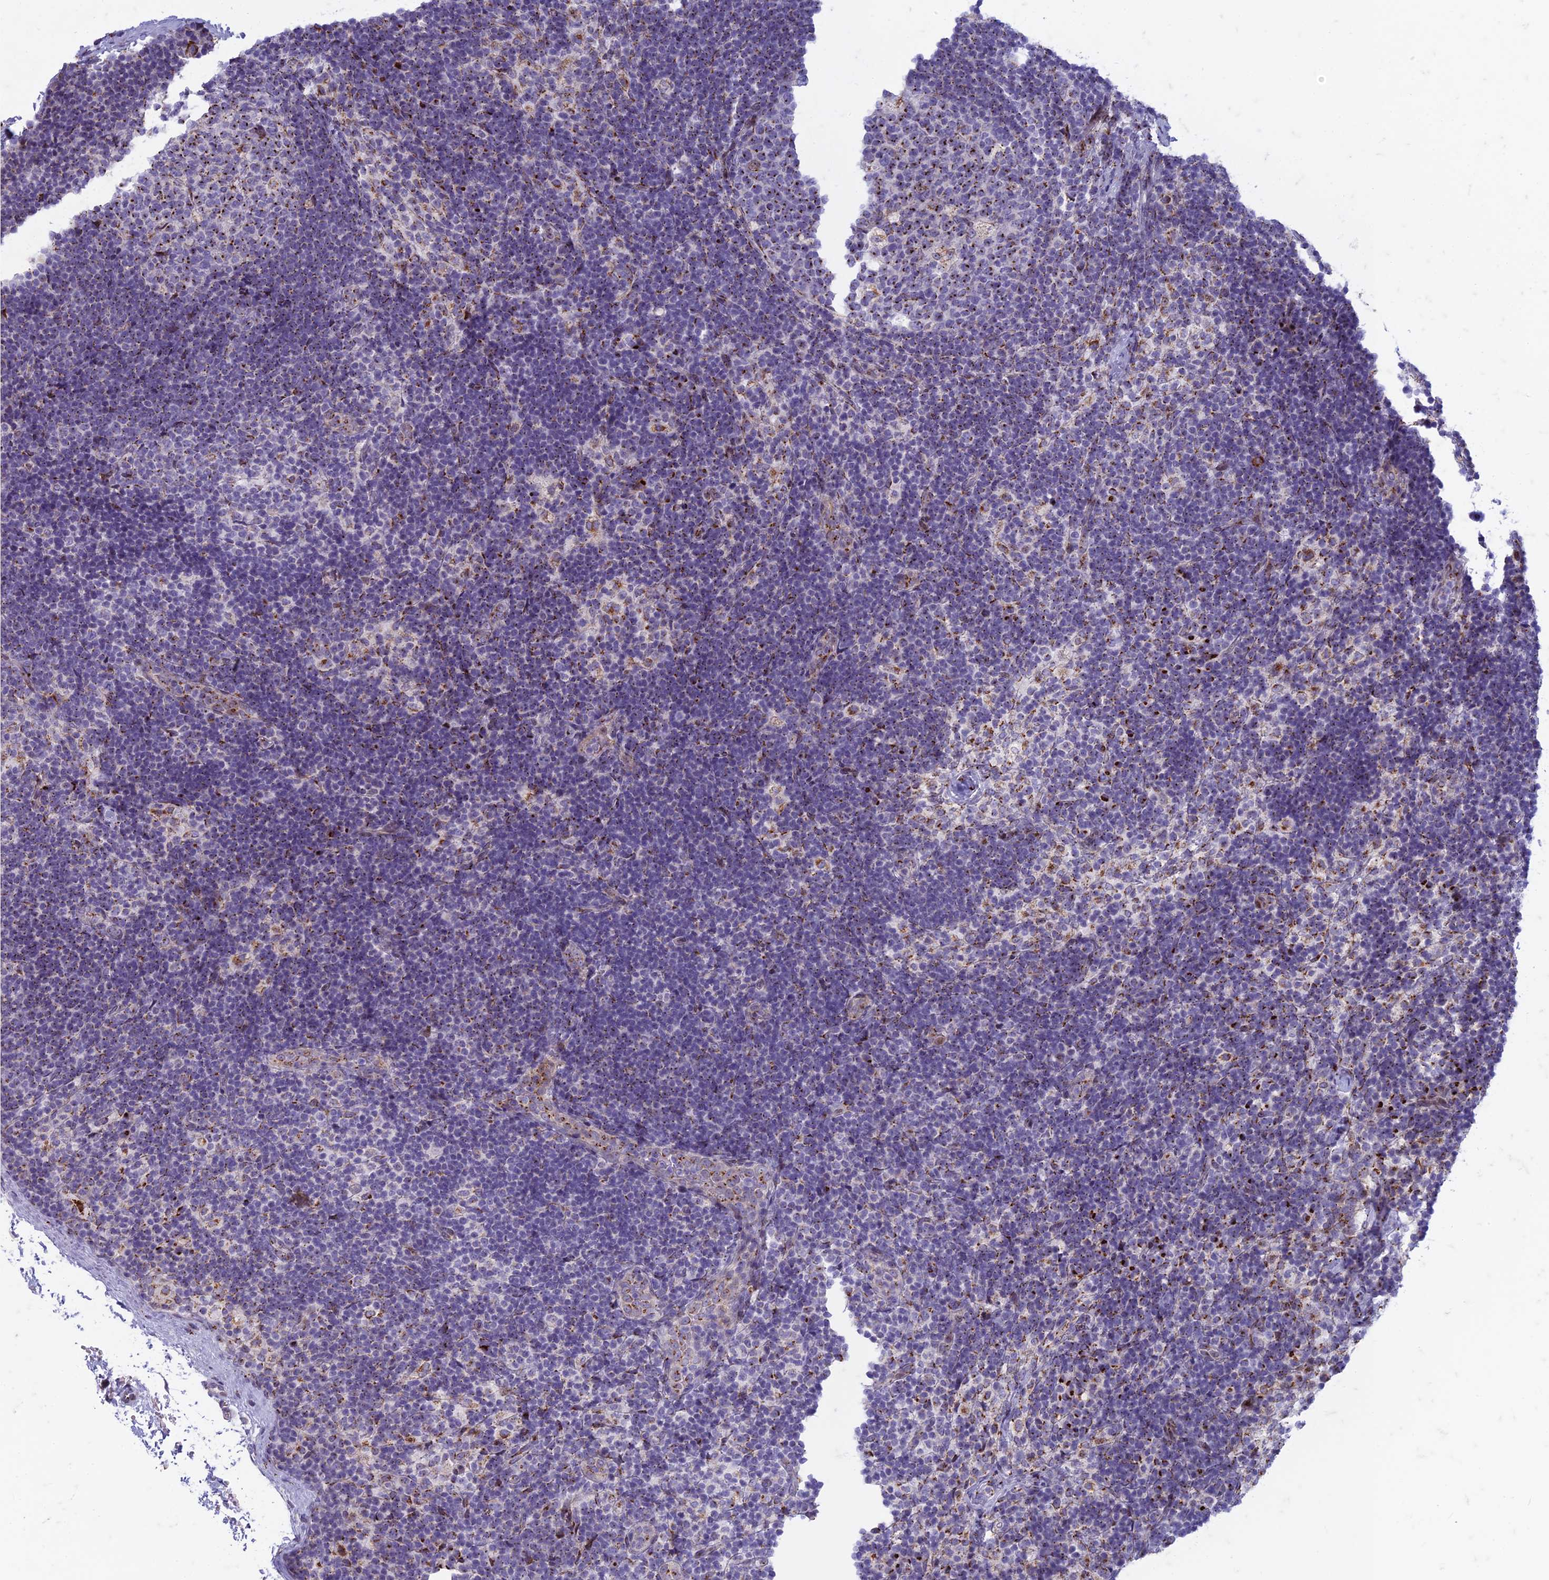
{"staining": {"intensity": "strong", "quantity": "25%-75%", "location": "cytoplasmic/membranous"}, "tissue": "lymph node", "cell_type": "Germinal center cells", "image_type": "normal", "snomed": [{"axis": "morphology", "description": "Normal tissue, NOS"}, {"axis": "topography", "description": "Lymph node"}], "caption": "The immunohistochemical stain highlights strong cytoplasmic/membranous staining in germinal center cells of normal lymph node. The staining was performed using DAB to visualize the protein expression in brown, while the nuclei were stained in blue with hematoxylin (Magnification: 20x).", "gene": "FAM3C", "patient": {"sex": "female", "age": 22}}